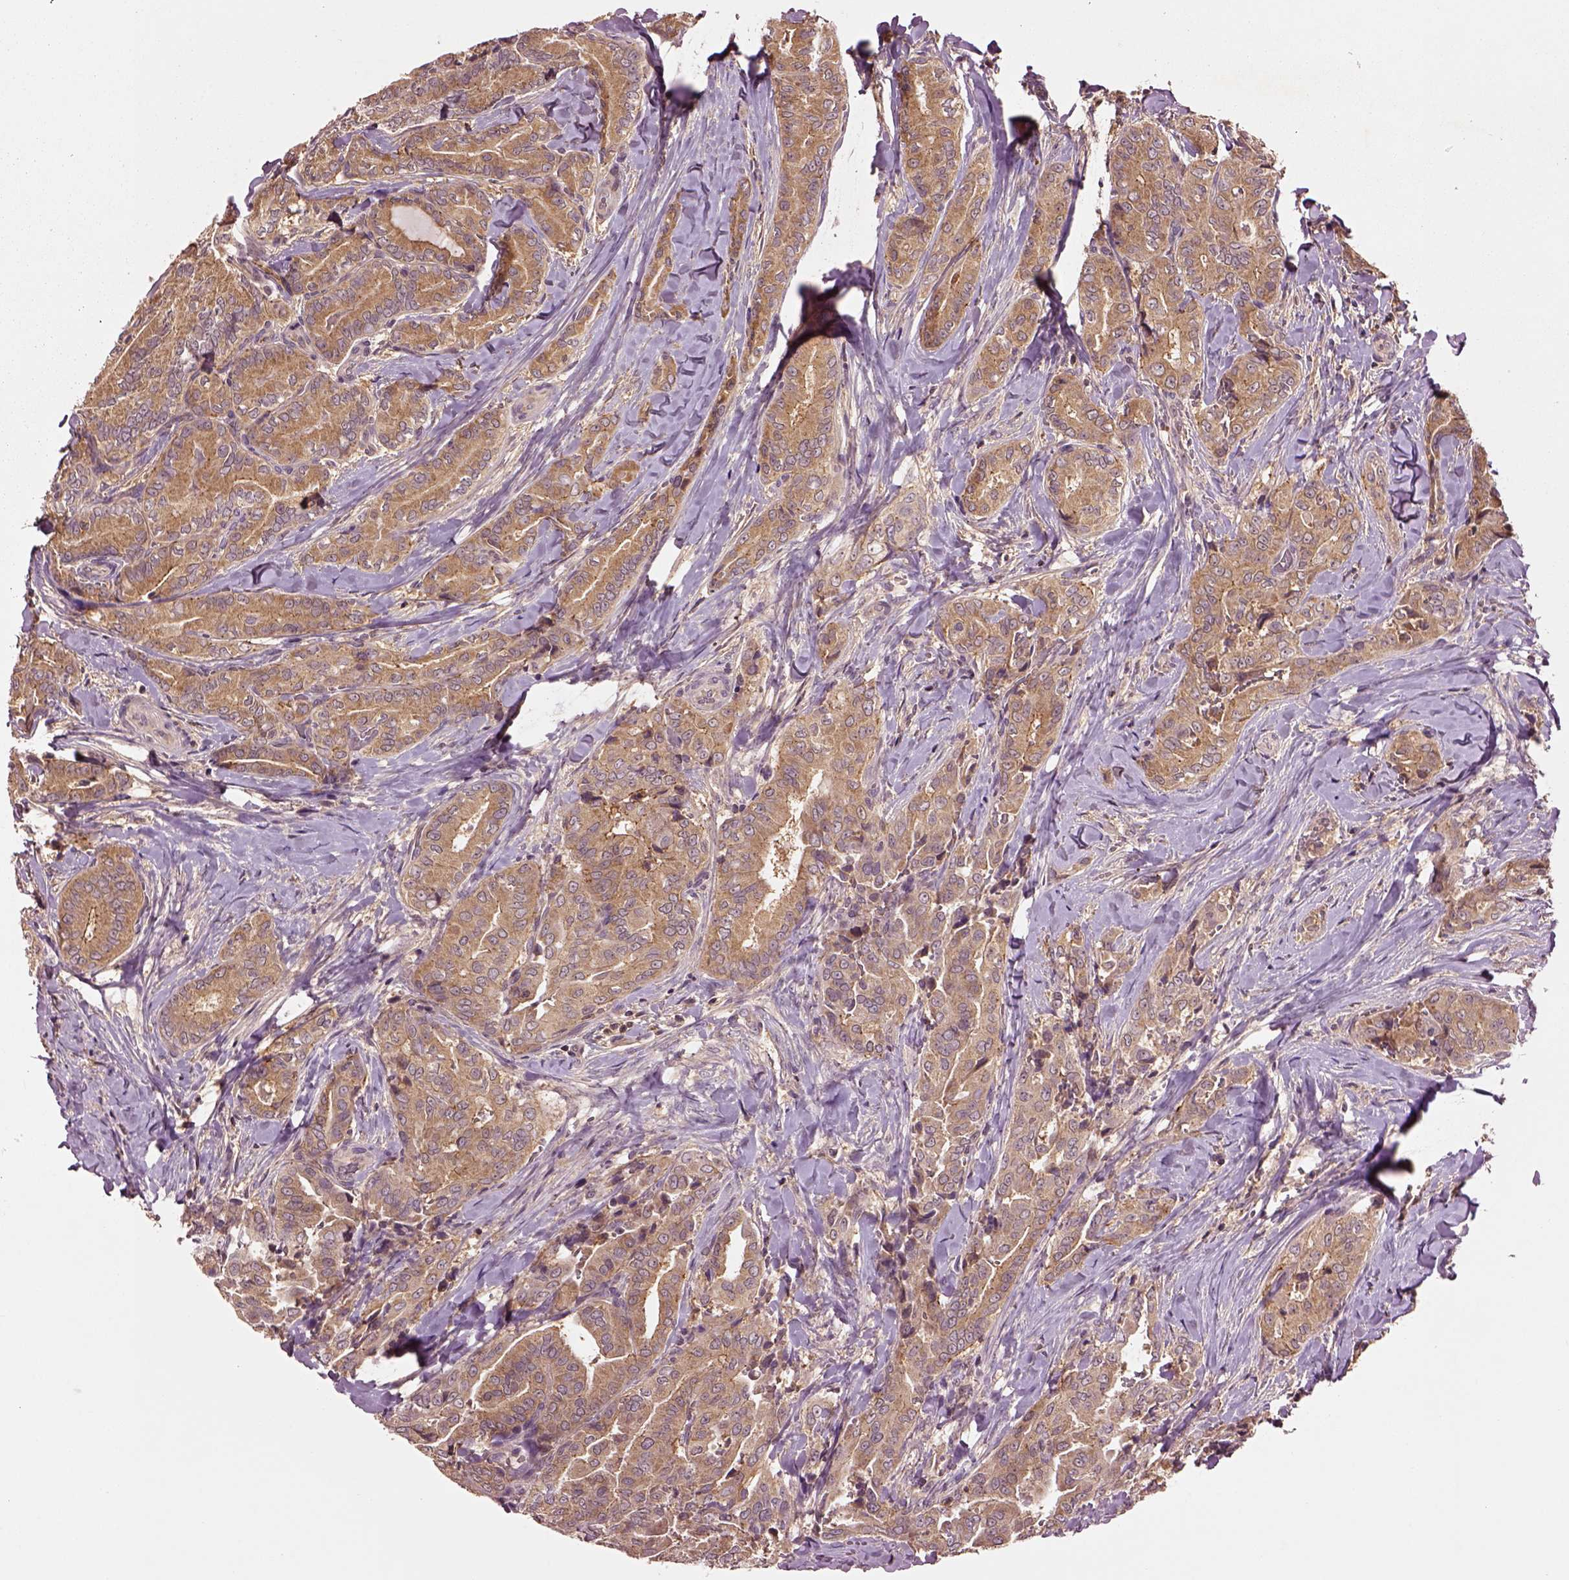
{"staining": {"intensity": "moderate", "quantity": ">75%", "location": "cytoplasmic/membranous"}, "tissue": "thyroid cancer", "cell_type": "Tumor cells", "image_type": "cancer", "snomed": [{"axis": "morphology", "description": "Papillary adenocarcinoma, NOS"}, {"axis": "topography", "description": "Thyroid gland"}], "caption": "This photomicrograph shows IHC staining of papillary adenocarcinoma (thyroid), with medium moderate cytoplasmic/membranous expression in approximately >75% of tumor cells.", "gene": "MTHFS", "patient": {"sex": "male", "age": 61}}